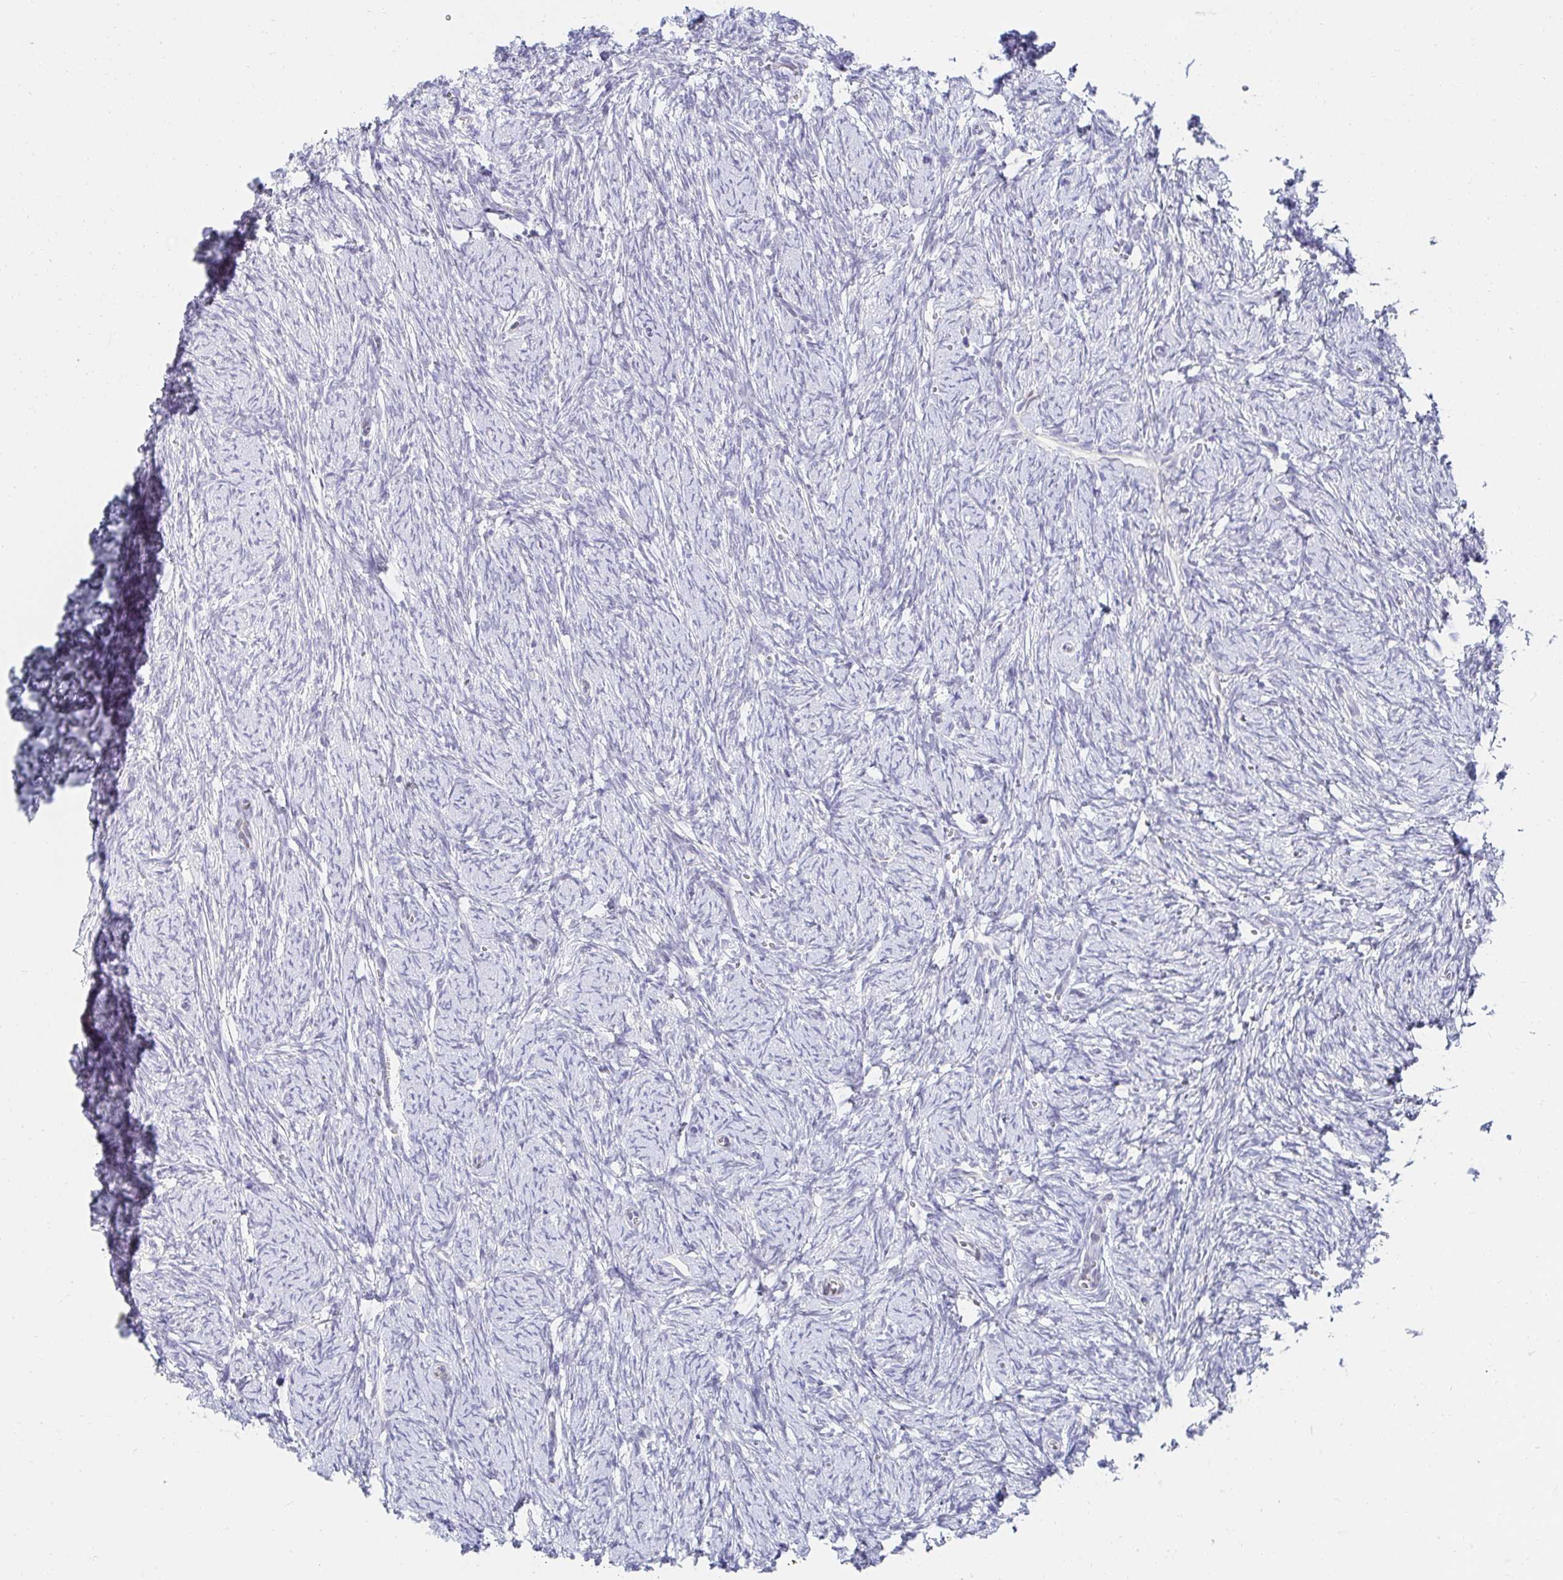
{"staining": {"intensity": "negative", "quantity": "none", "location": "none"}, "tissue": "ovary", "cell_type": "Follicle cells", "image_type": "normal", "snomed": [{"axis": "morphology", "description": "Normal tissue, NOS"}, {"axis": "topography", "description": "Ovary"}], "caption": "Ovary stained for a protein using IHC displays no expression follicle cells.", "gene": "AKAP14", "patient": {"sex": "female", "age": 41}}